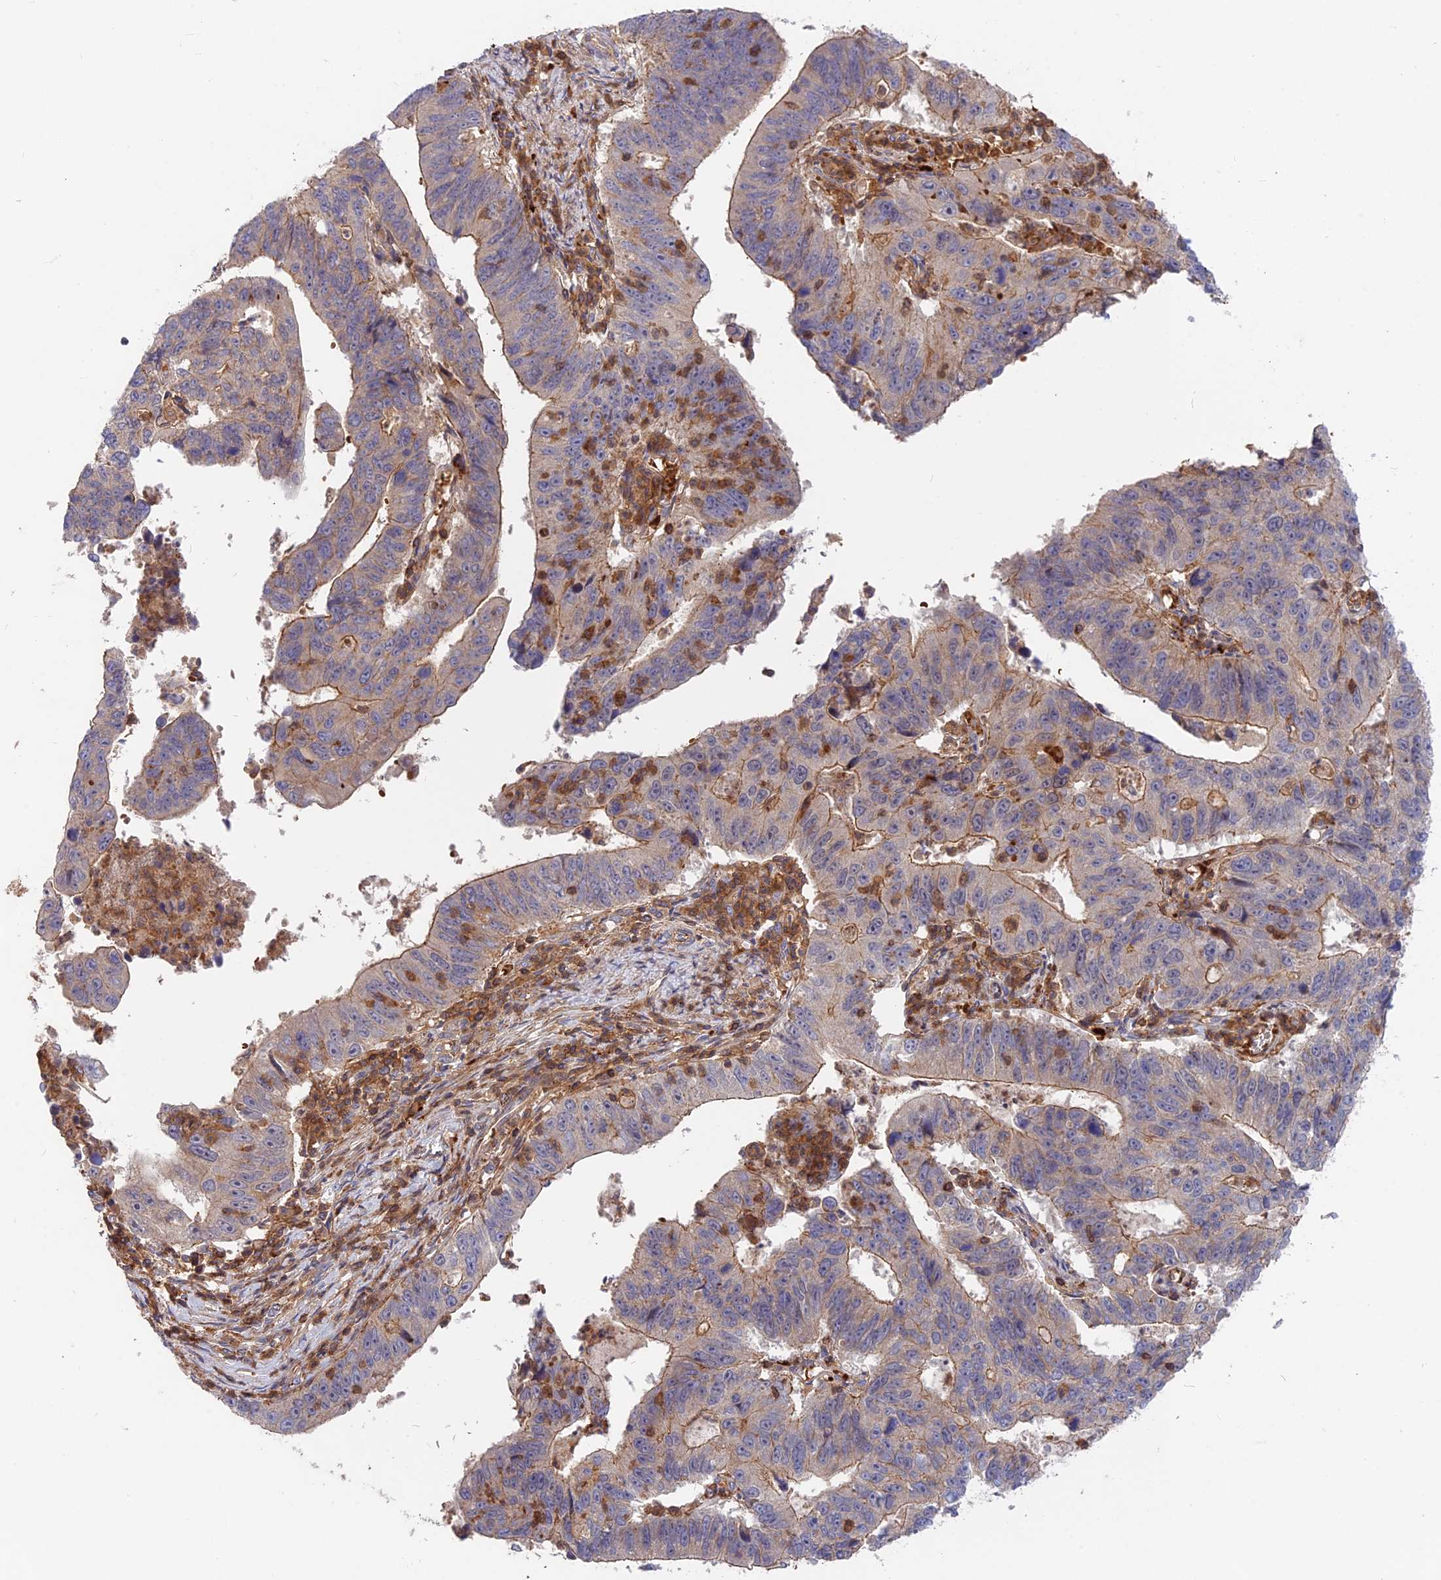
{"staining": {"intensity": "moderate", "quantity": "<25%", "location": "cytoplasmic/membranous"}, "tissue": "stomach cancer", "cell_type": "Tumor cells", "image_type": "cancer", "snomed": [{"axis": "morphology", "description": "Adenocarcinoma, NOS"}, {"axis": "topography", "description": "Stomach"}], "caption": "Immunohistochemistry image of human stomach cancer stained for a protein (brown), which displays low levels of moderate cytoplasmic/membranous expression in approximately <25% of tumor cells.", "gene": "CPNE7", "patient": {"sex": "male", "age": 59}}